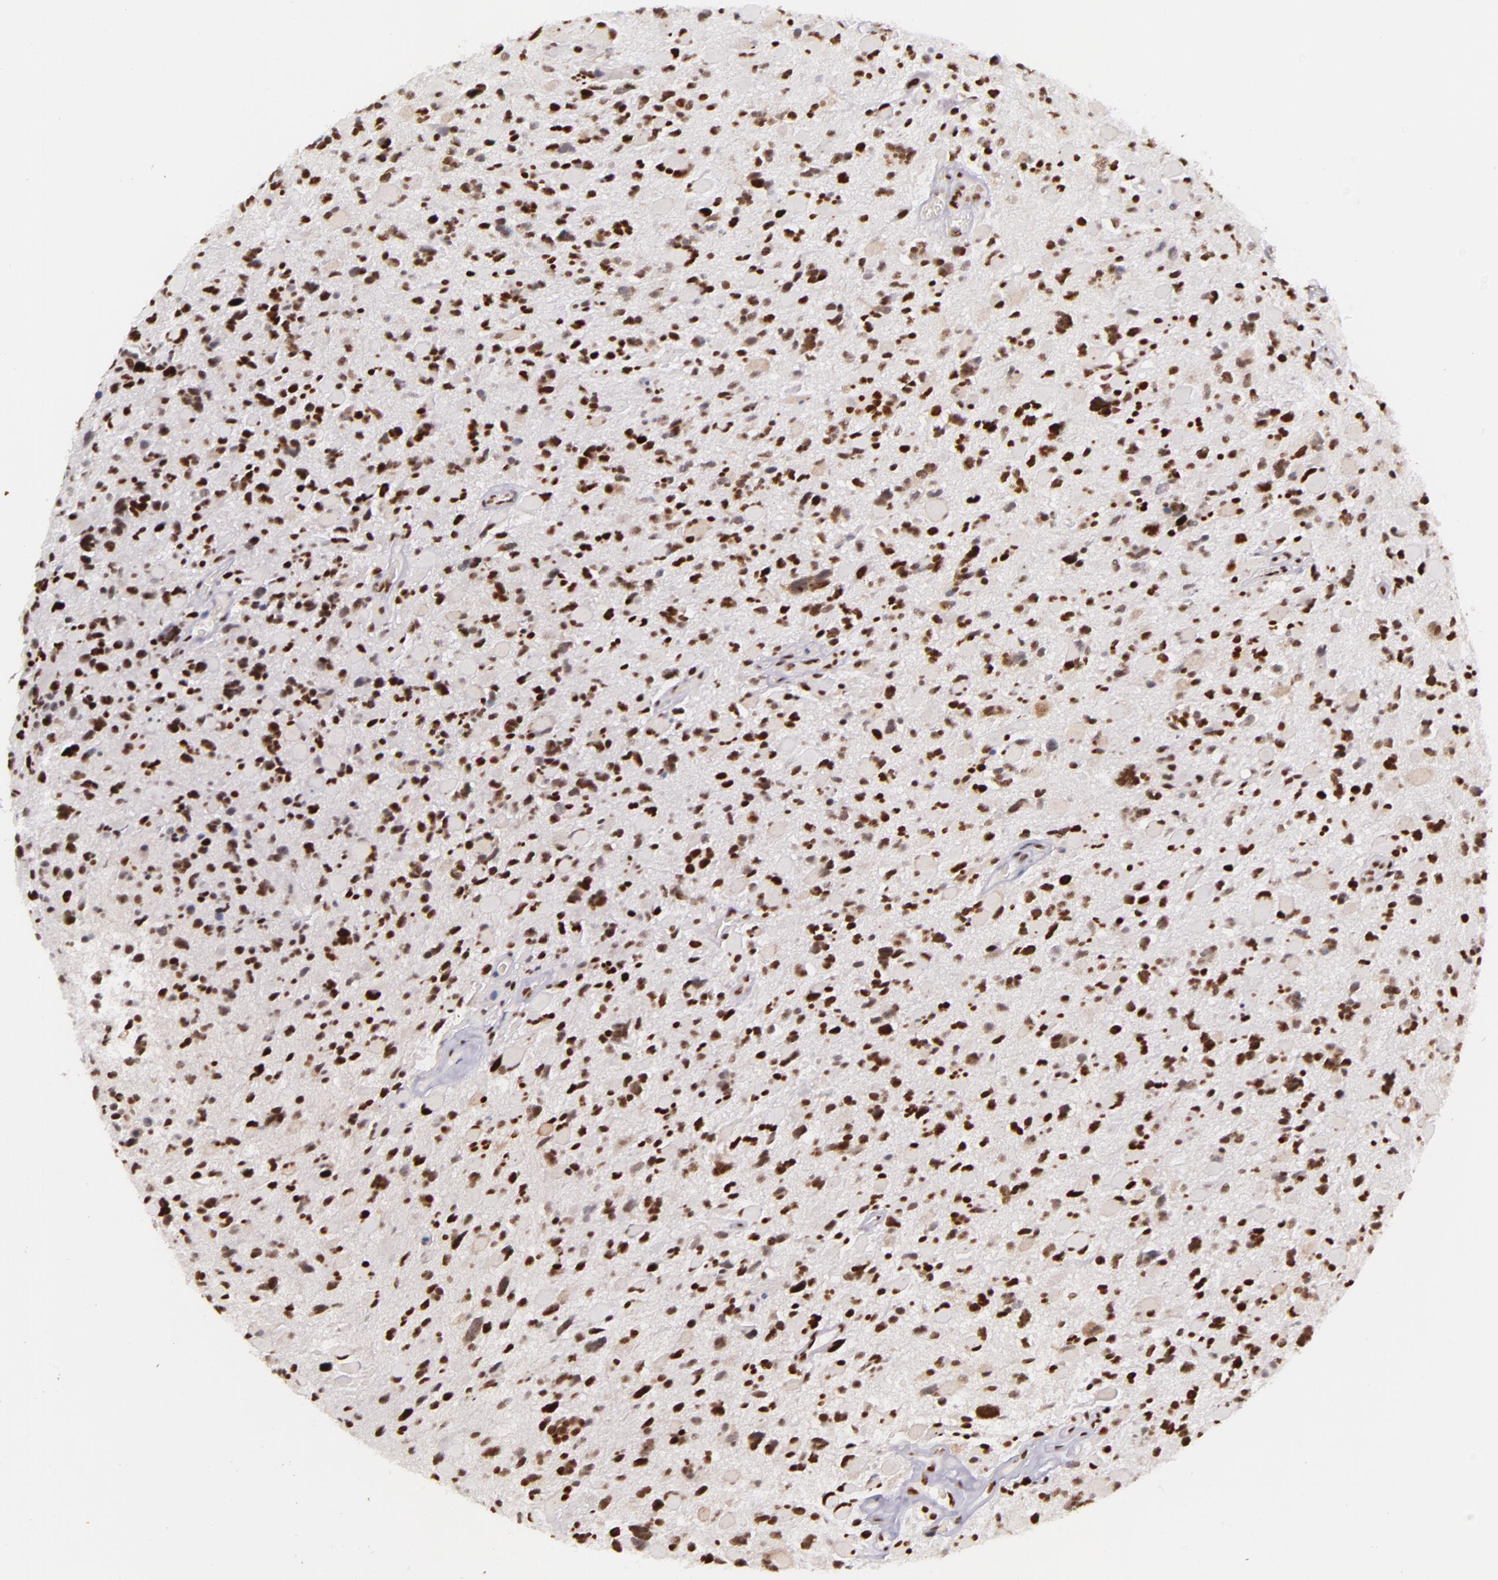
{"staining": {"intensity": "strong", "quantity": ">75%", "location": "nuclear"}, "tissue": "glioma", "cell_type": "Tumor cells", "image_type": "cancer", "snomed": [{"axis": "morphology", "description": "Glioma, malignant, High grade"}, {"axis": "topography", "description": "Brain"}], "caption": "High-magnification brightfield microscopy of glioma stained with DAB (brown) and counterstained with hematoxylin (blue). tumor cells exhibit strong nuclear expression is identified in about>75% of cells.", "gene": "GPKOW", "patient": {"sex": "female", "age": 37}}